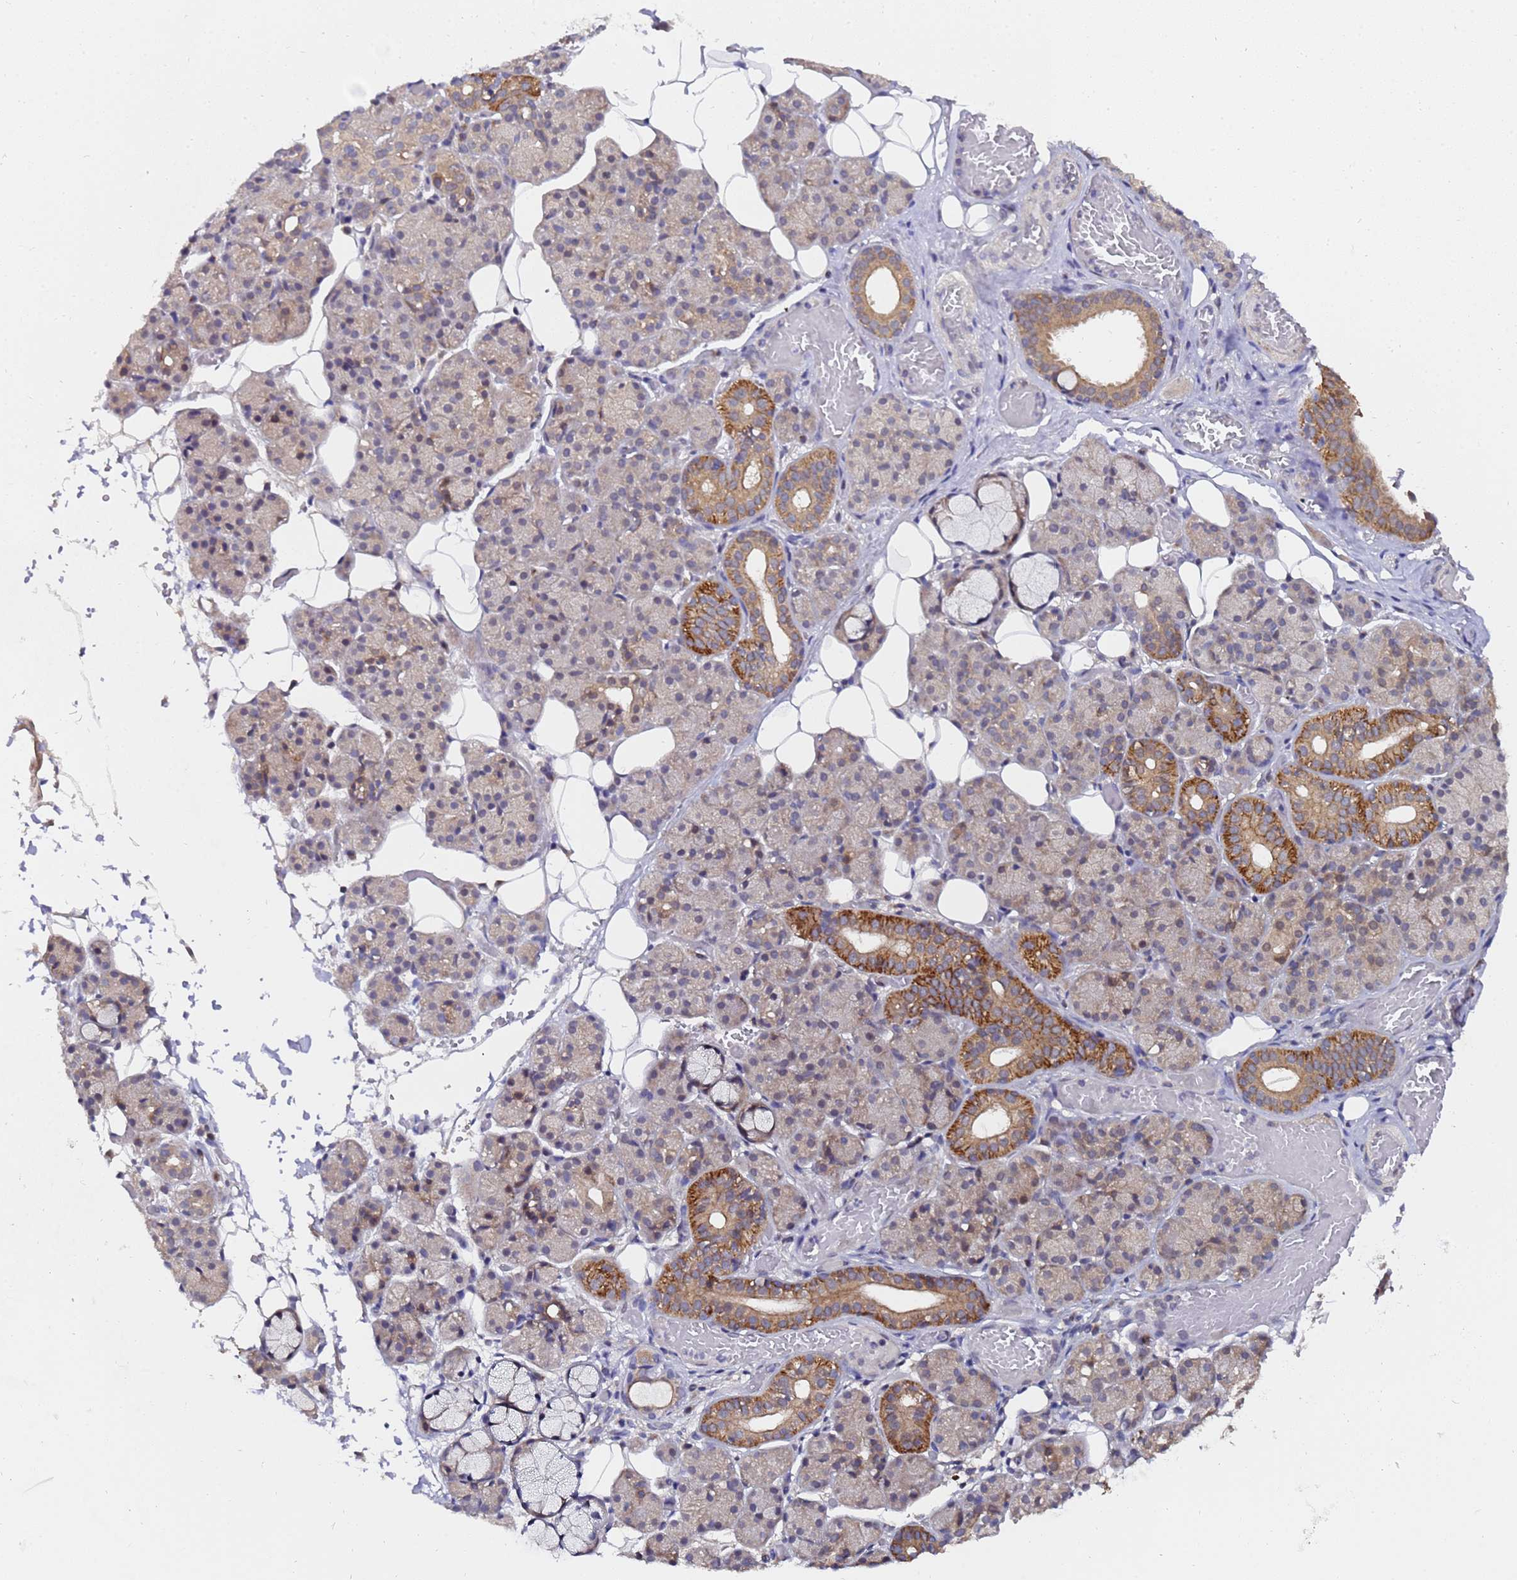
{"staining": {"intensity": "strong", "quantity": "<25%", "location": "cytoplasmic/membranous"}, "tissue": "salivary gland", "cell_type": "Glandular cells", "image_type": "normal", "snomed": [{"axis": "morphology", "description": "Normal tissue, NOS"}, {"axis": "topography", "description": "Salivary gland"}], "caption": "About <25% of glandular cells in normal salivary gland show strong cytoplasmic/membranous protein staining as visualized by brown immunohistochemical staining.", "gene": "ANAPC13", "patient": {"sex": "male", "age": 63}}